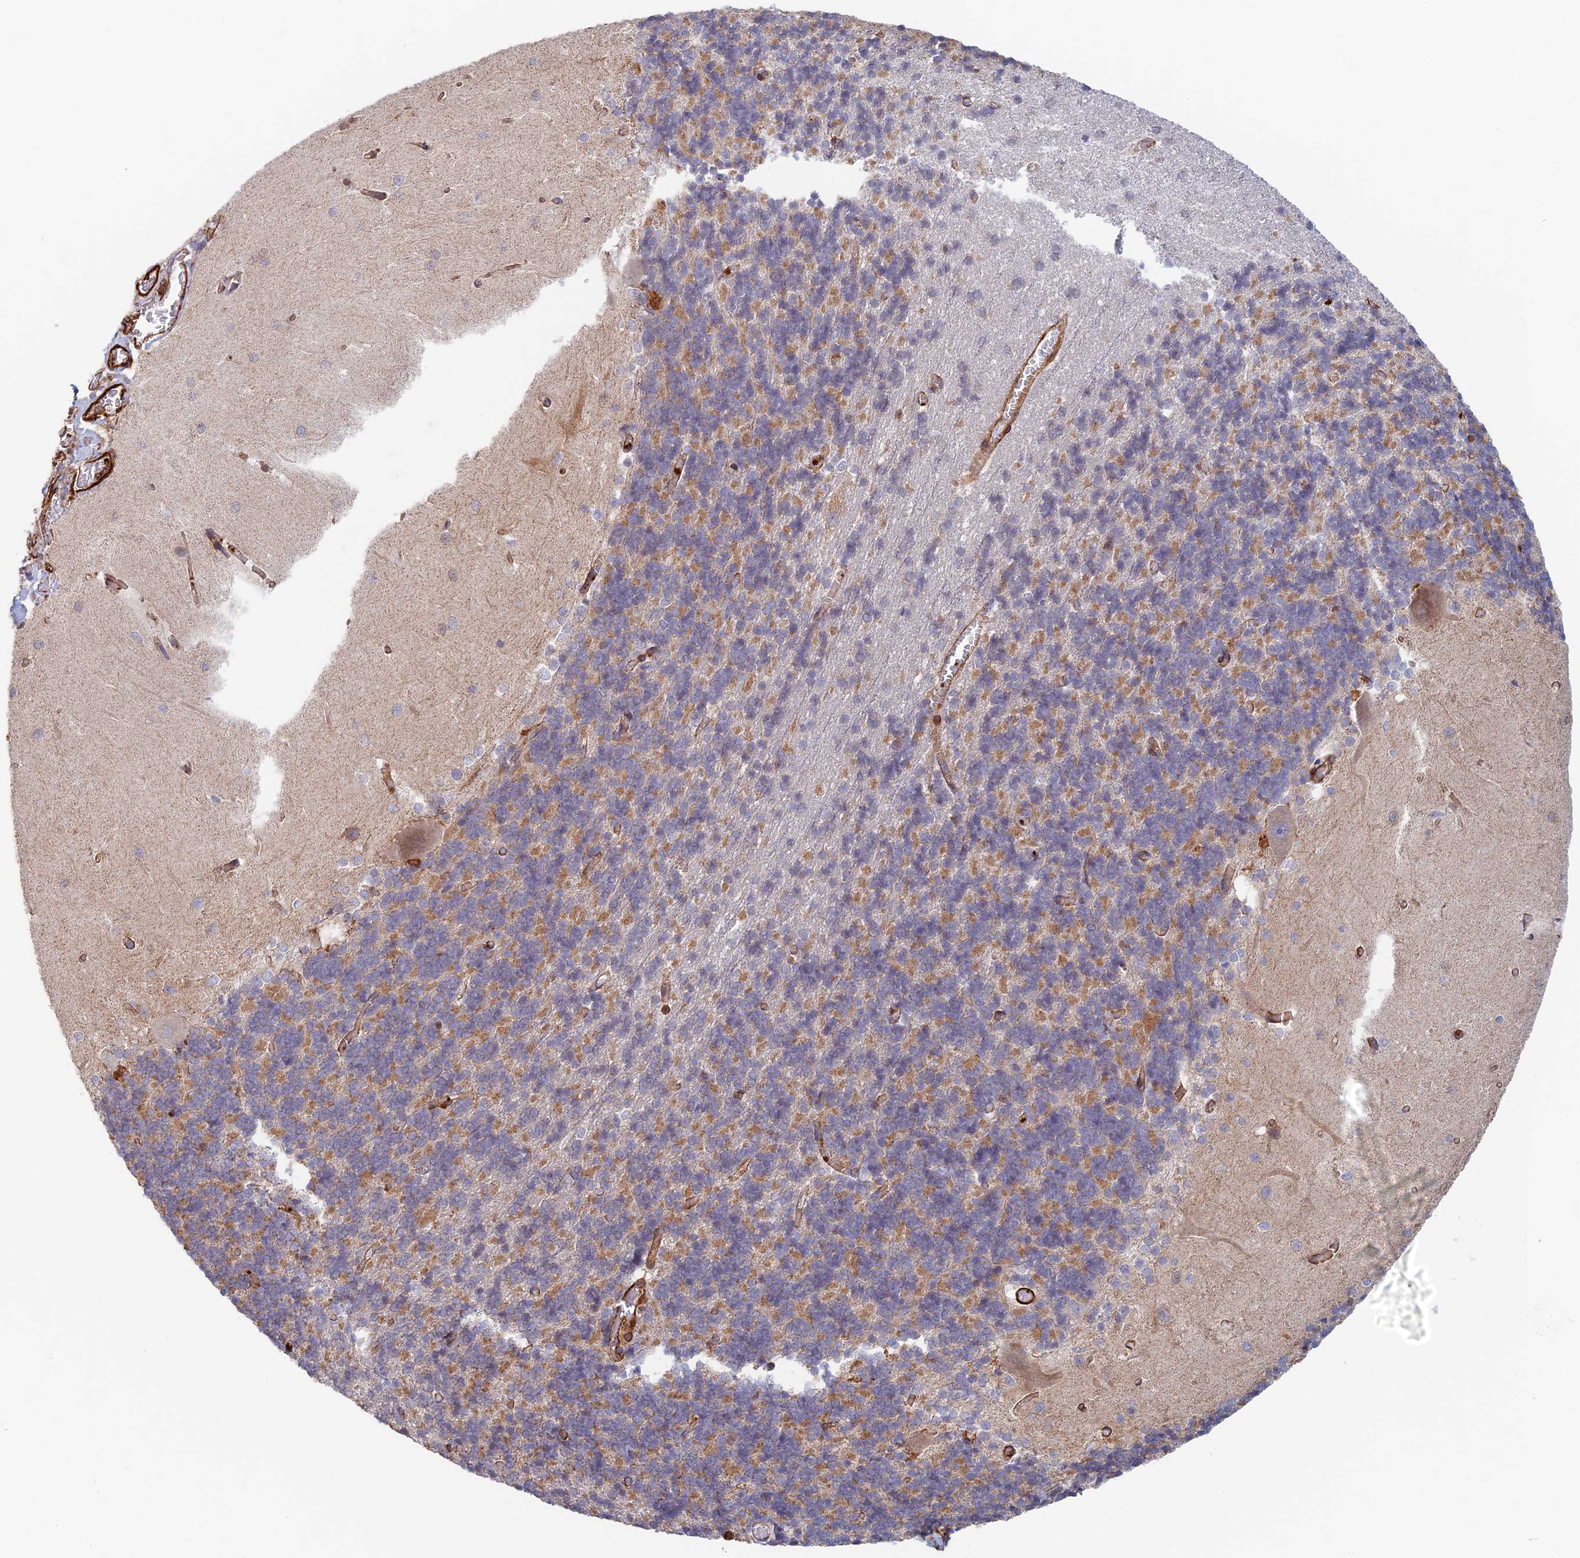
{"staining": {"intensity": "moderate", "quantity": "25%-75%", "location": "cytoplasmic/membranous"}, "tissue": "cerebellum", "cell_type": "Cells in granular layer", "image_type": "normal", "snomed": [{"axis": "morphology", "description": "Normal tissue, NOS"}, {"axis": "topography", "description": "Cerebellum"}], "caption": "Immunohistochemical staining of benign cerebellum exhibits moderate cytoplasmic/membranous protein staining in about 25%-75% of cells in granular layer.", "gene": "PAK4", "patient": {"sex": "male", "age": 37}}